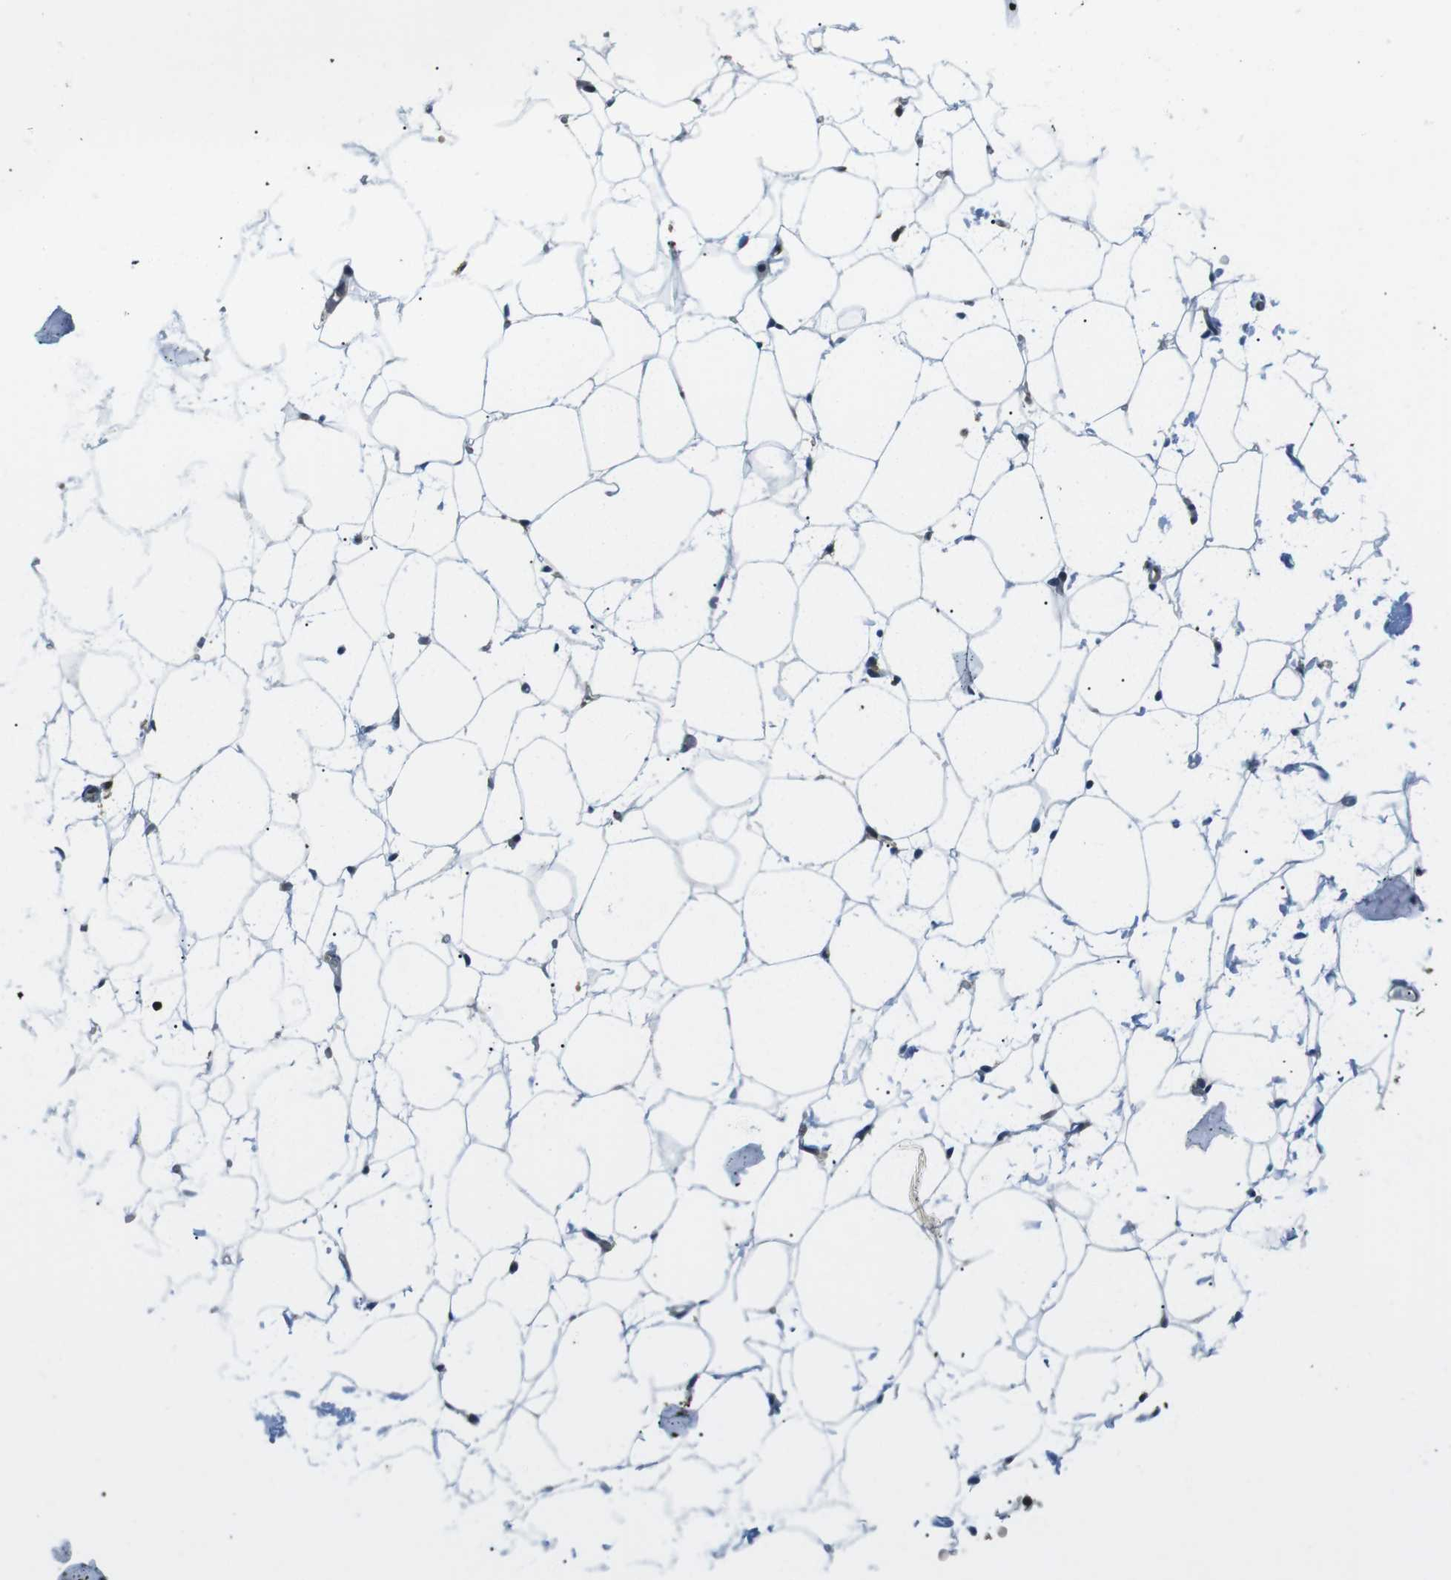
{"staining": {"intensity": "negative", "quantity": "none", "location": "none"}, "tissue": "adipose tissue", "cell_type": "Adipocytes", "image_type": "normal", "snomed": [{"axis": "morphology", "description": "Normal tissue, NOS"}, {"axis": "topography", "description": "Breast"}, {"axis": "topography", "description": "Soft tissue"}], "caption": "Immunohistochemistry (IHC) of normal adipose tissue exhibits no positivity in adipocytes.", "gene": "STK10", "patient": {"sex": "female", "age": 75}}